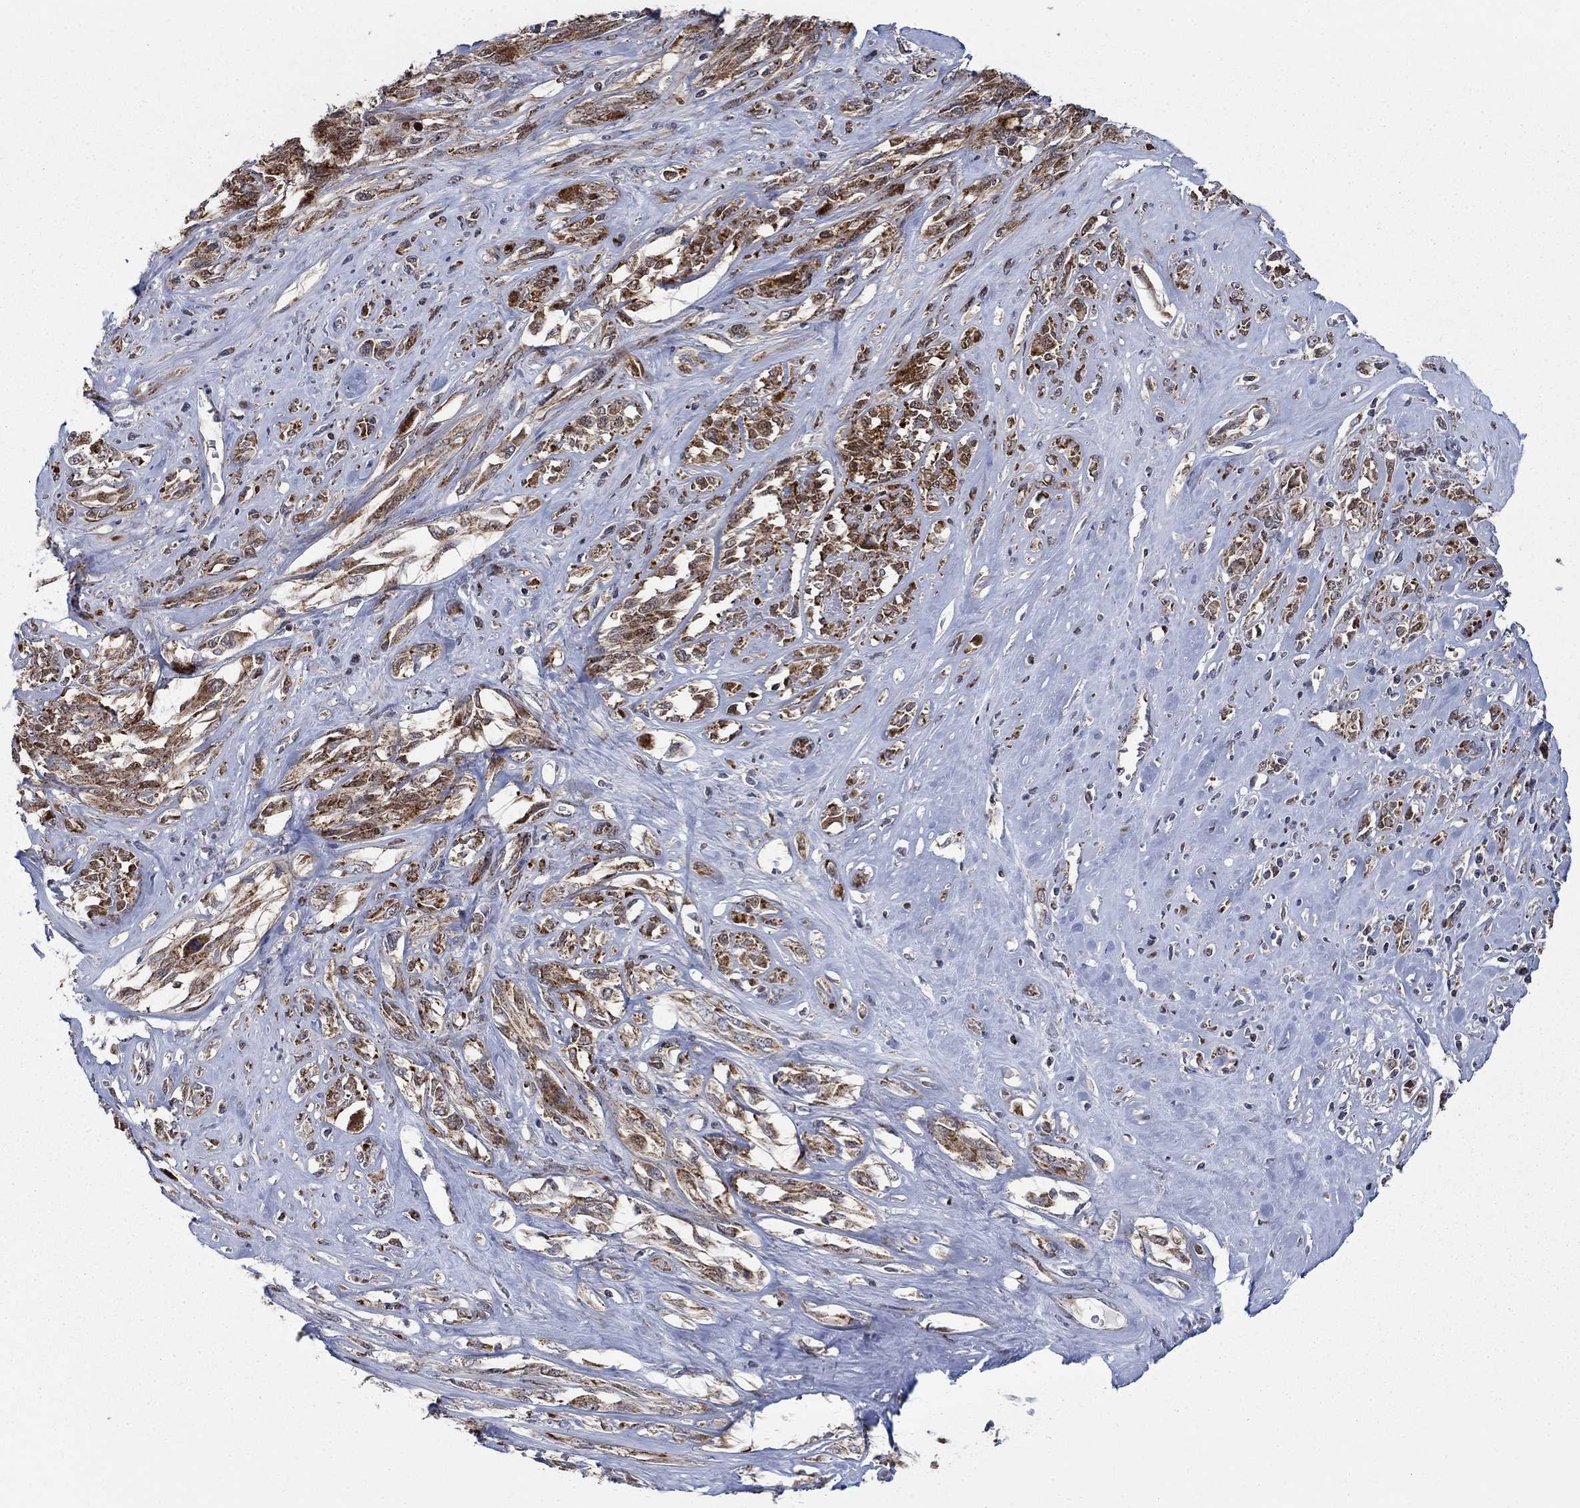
{"staining": {"intensity": "strong", "quantity": ">75%", "location": "cytoplasmic/membranous"}, "tissue": "melanoma", "cell_type": "Tumor cells", "image_type": "cancer", "snomed": [{"axis": "morphology", "description": "Malignant melanoma, NOS"}, {"axis": "topography", "description": "Skin"}], "caption": "This photomicrograph demonstrates IHC staining of human malignant melanoma, with high strong cytoplasmic/membranous expression in about >75% of tumor cells.", "gene": "NME7", "patient": {"sex": "female", "age": 91}}